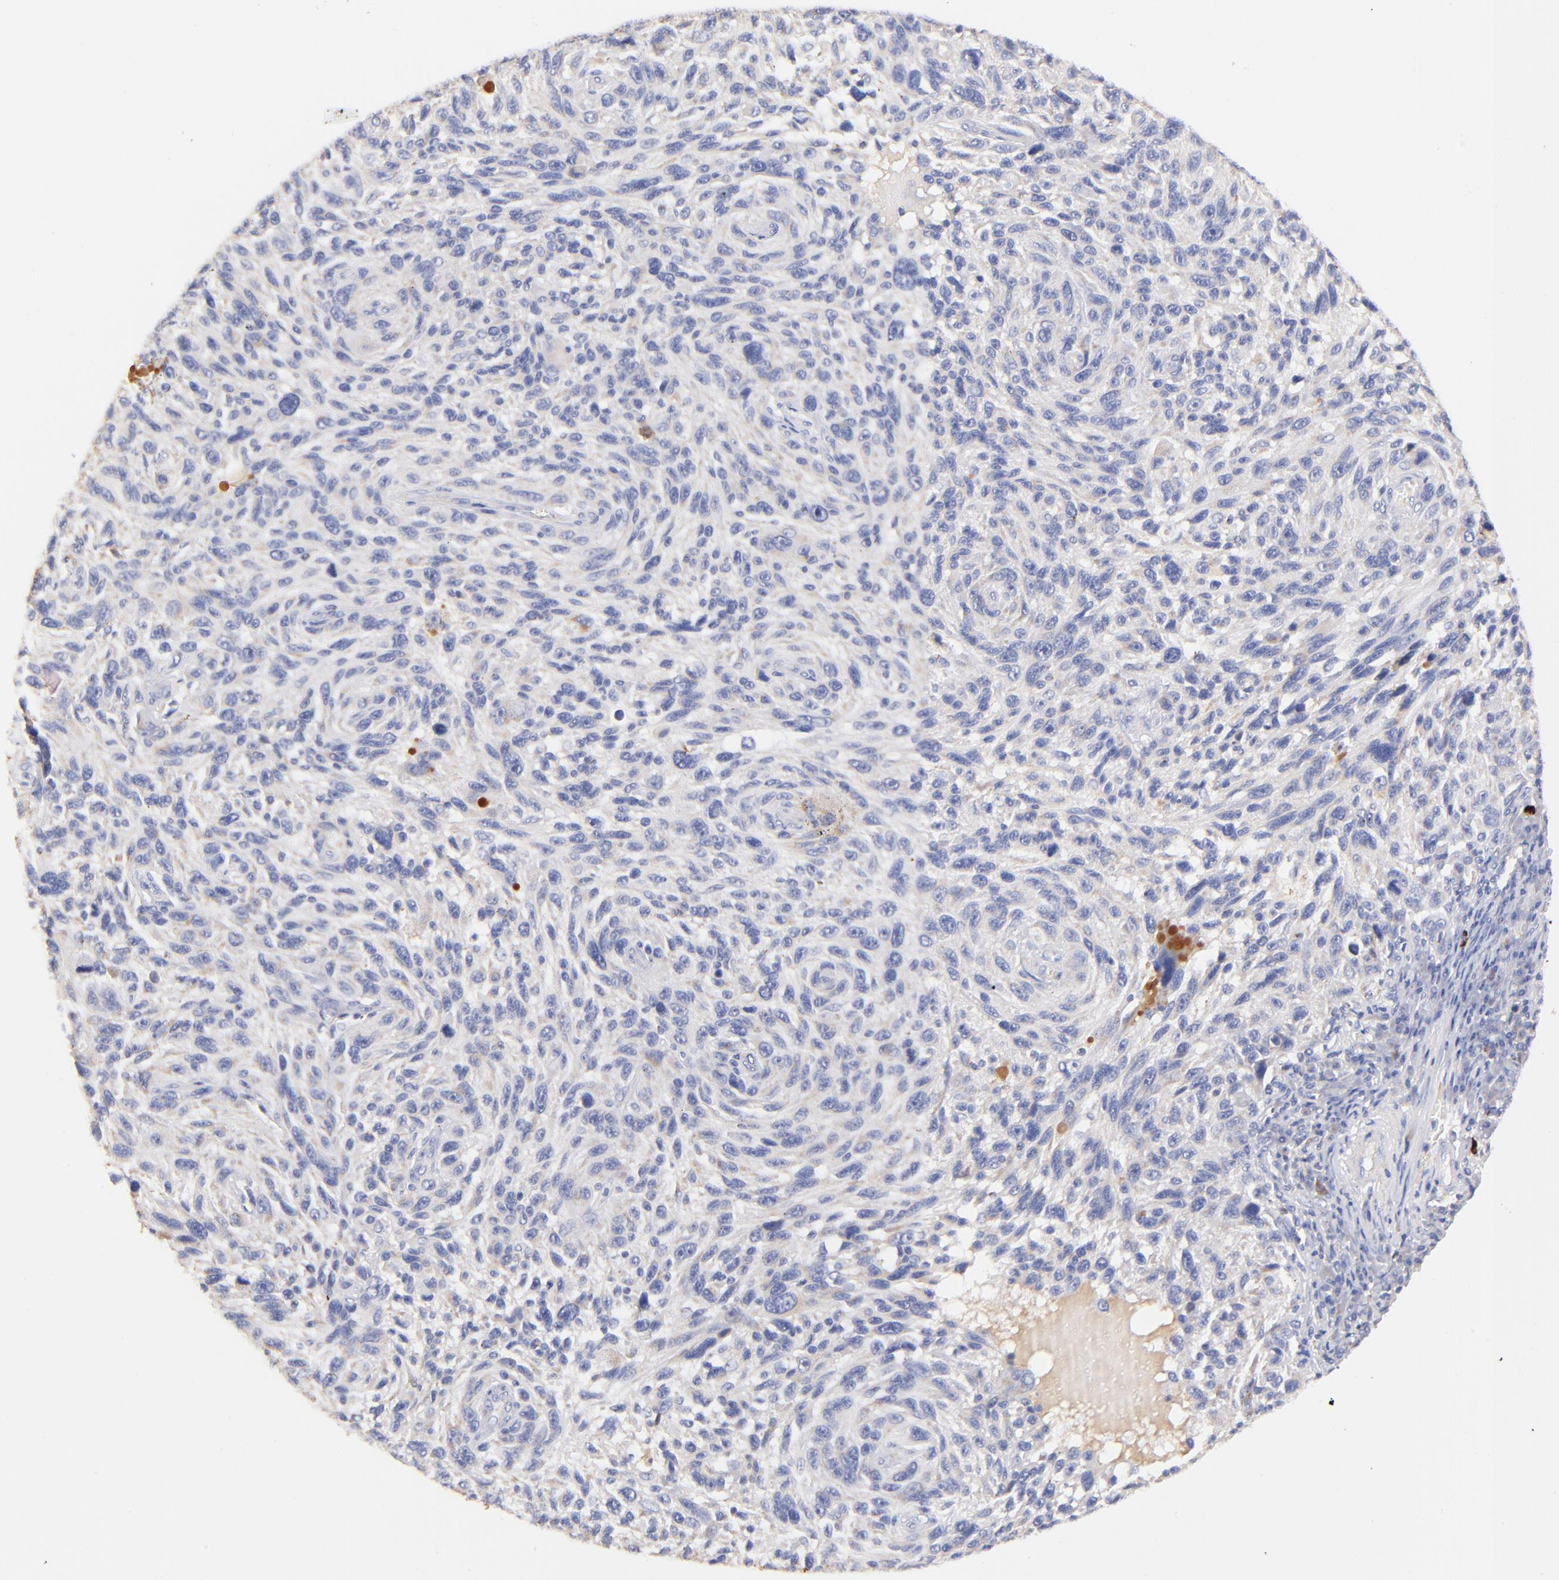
{"staining": {"intensity": "negative", "quantity": "none", "location": "none"}, "tissue": "melanoma", "cell_type": "Tumor cells", "image_type": "cancer", "snomed": [{"axis": "morphology", "description": "Malignant melanoma, NOS"}, {"axis": "topography", "description": "Skin"}], "caption": "High power microscopy micrograph of an immunohistochemistry image of malignant melanoma, revealing no significant positivity in tumor cells.", "gene": "IGLV7-43", "patient": {"sex": "male", "age": 53}}